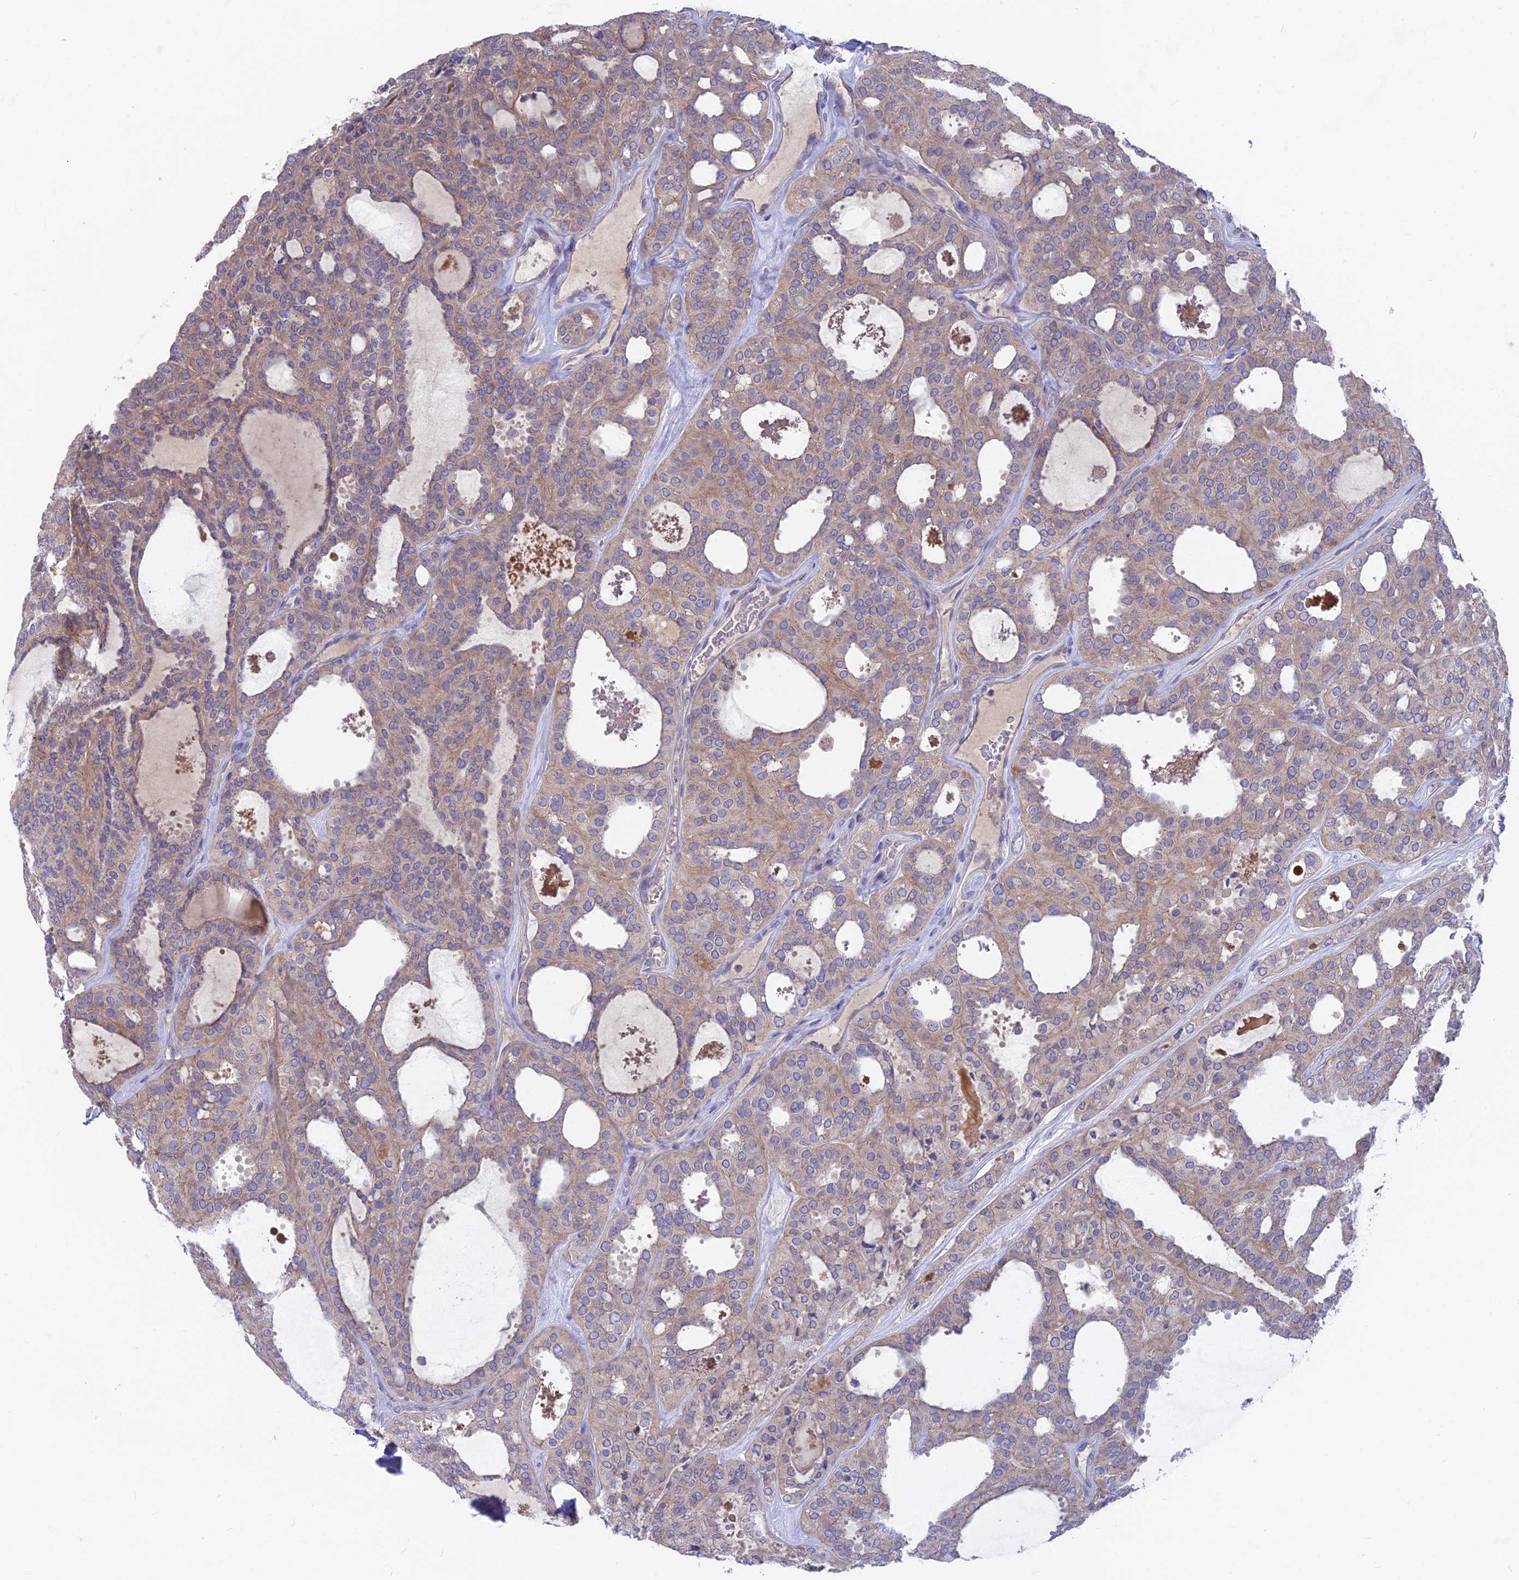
{"staining": {"intensity": "weak", "quantity": "25%-75%", "location": "cytoplasmic/membranous"}, "tissue": "thyroid cancer", "cell_type": "Tumor cells", "image_type": "cancer", "snomed": [{"axis": "morphology", "description": "Follicular adenoma carcinoma, NOS"}, {"axis": "topography", "description": "Thyroid gland"}], "caption": "Human follicular adenoma carcinoma (thyroid) stained with a protein marker reveals weak staining in tumor cells.", "gene": "PZP", "patient": {"sex": "male", "age": 75}}